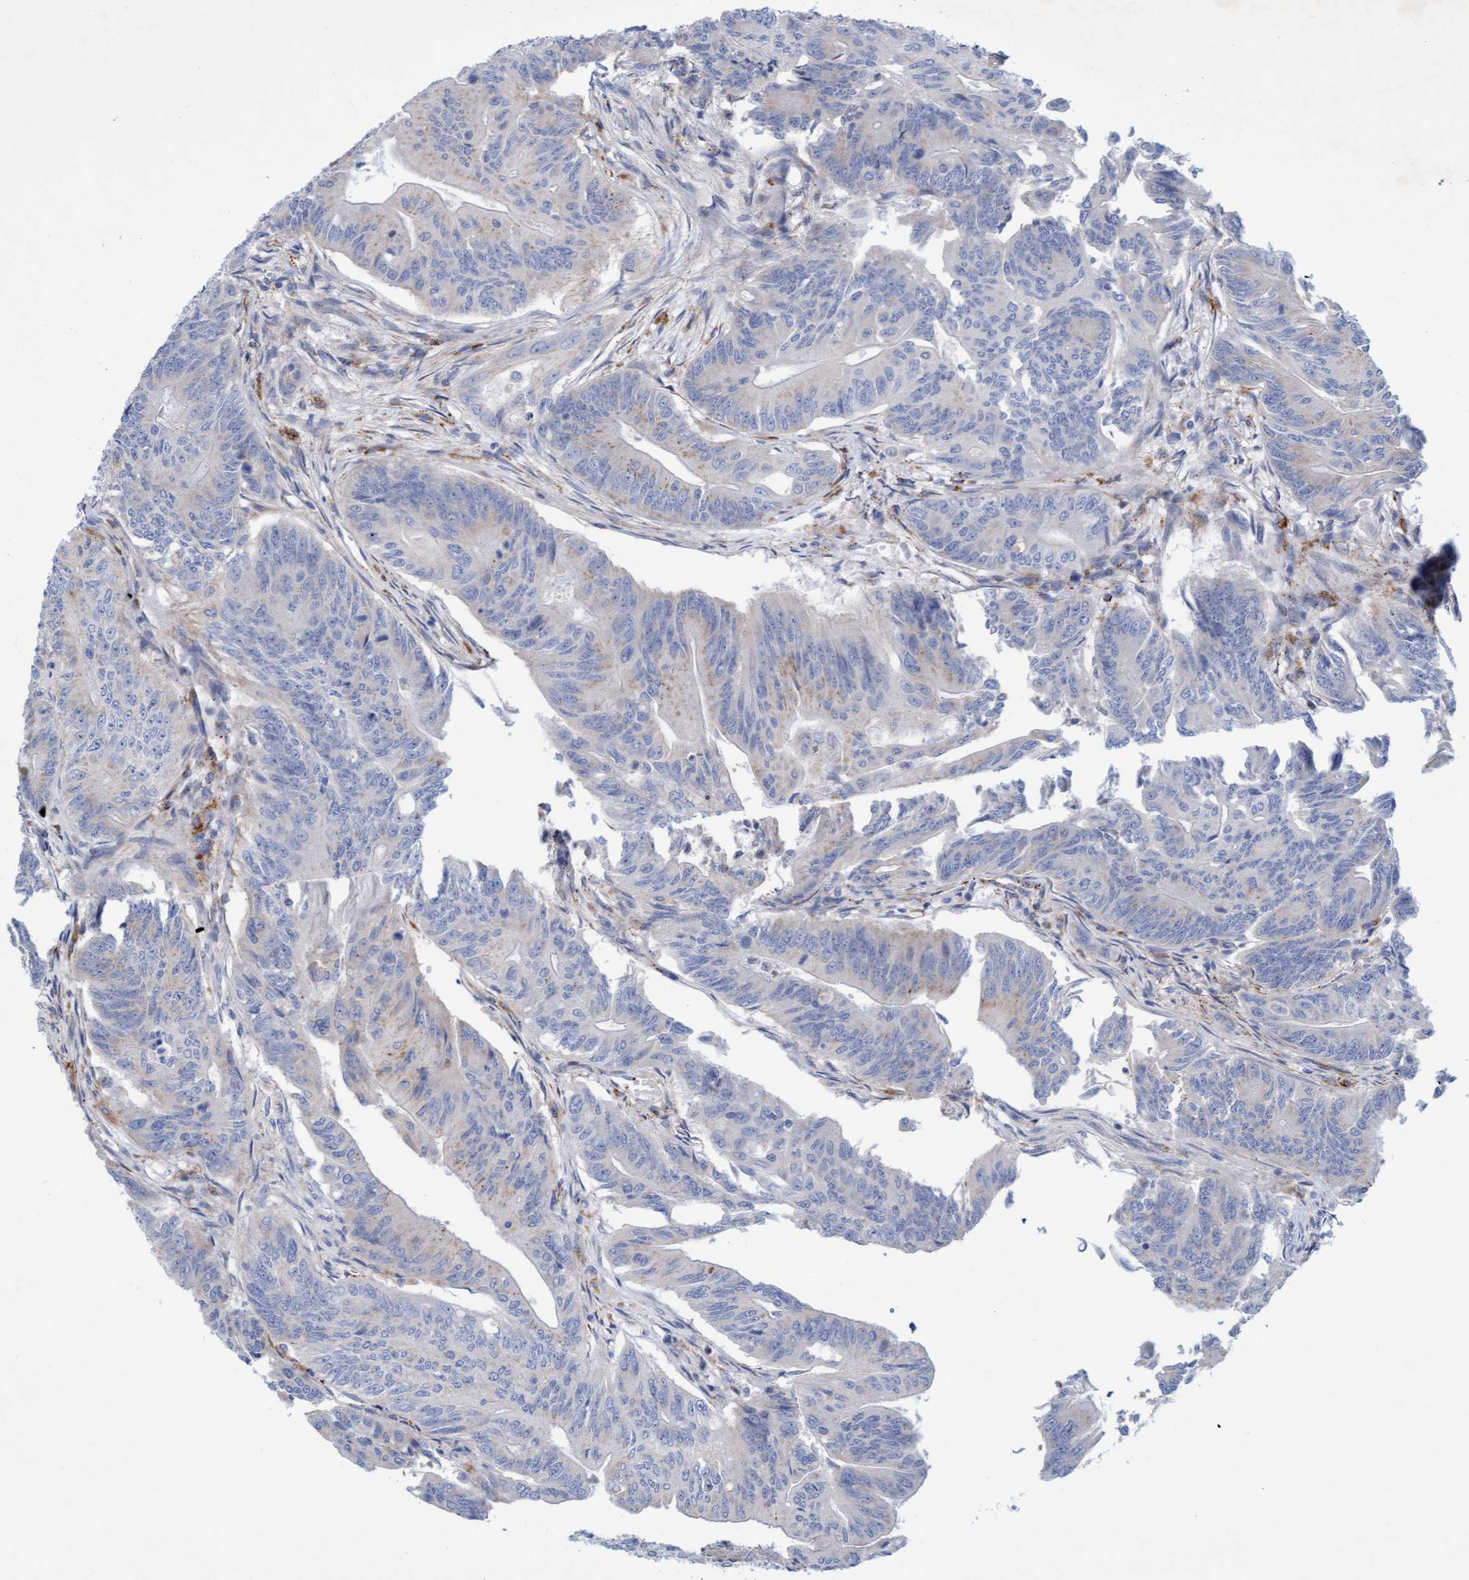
{"staining": {"intensity": "weak", "quantity": "<25%", "location": "cytoplasmic/membranous"}, "tissue": "colorectal cancer", "cell_type": "Tumor cells", "image_type": "cancer", "snomed": [{"axis": "morphology", "description": "Adenoma, NOS"}, {"axis": "morphology", "description": "Adenocarcinoma, NOS"}, {"axis": "topography", "description": "Colon"}], "caption": "High power microscopy micrograph of an immunohistochemistry histopathology image of colorectal cancer, revealing no significant positivity in tumor cells.", "gene": "SGSH", "patient": {"sex": "male", "age": 79}}